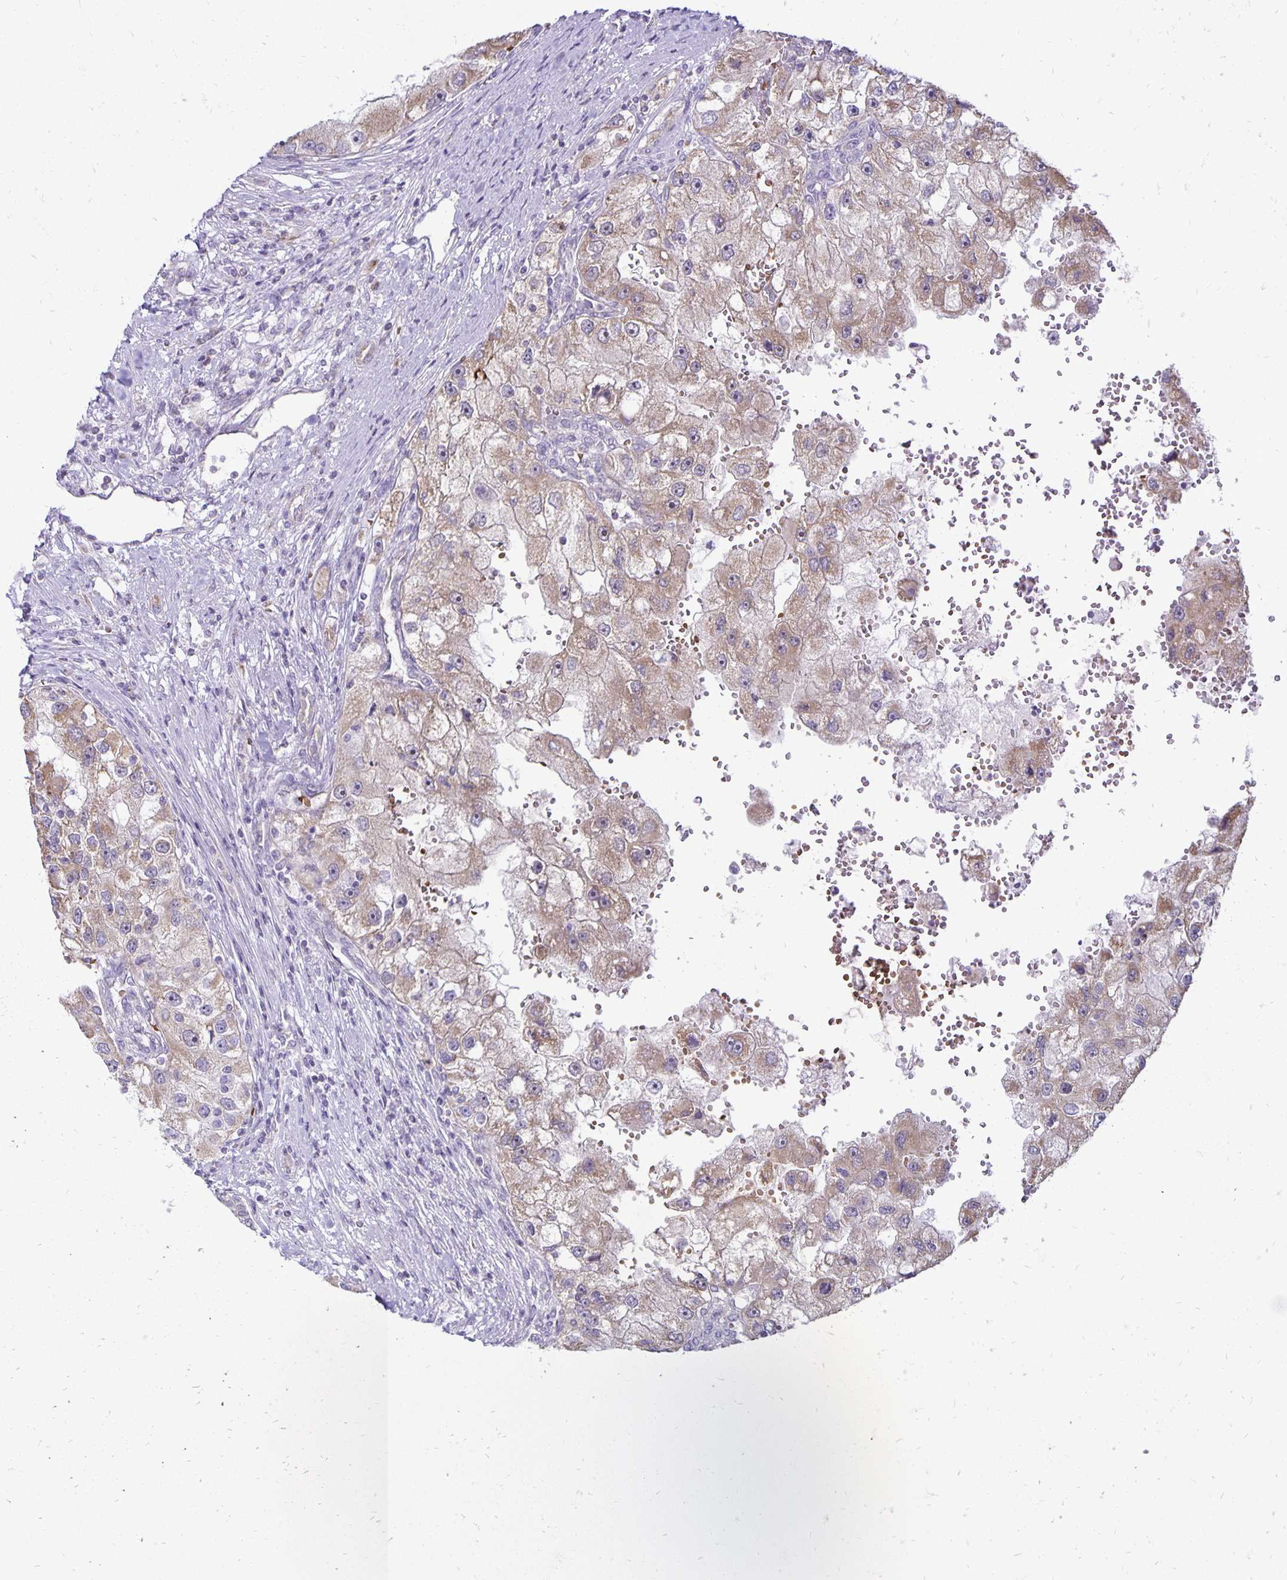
{"staining": {"intensity": "weak", "quantity": ">75%", "location": "cytoplasmic/membranous"}, "tissue": "renal cancer", "cell_type": "Tumor cells", "image_type": "cancer", "snomed": [{"axis": "morphology", "description": "Adenocarcinoma, NOS"}, {"axis": "topography", "description": "Kidney"}], "caption": "Immunohistochemical staining of human adenocarcinoma (renal) demonstrates low levels of weak cytoplasmic/membranous protein expression in about >75% of tumor cells. Using DAB (3,3'-diaminobenzidine) (brown) and hematoxylin (blue) stains, captured at high magnification using brightfield microscopy.", "gene": "FN3K", "patient": {"sex": "male", "age": 63}}